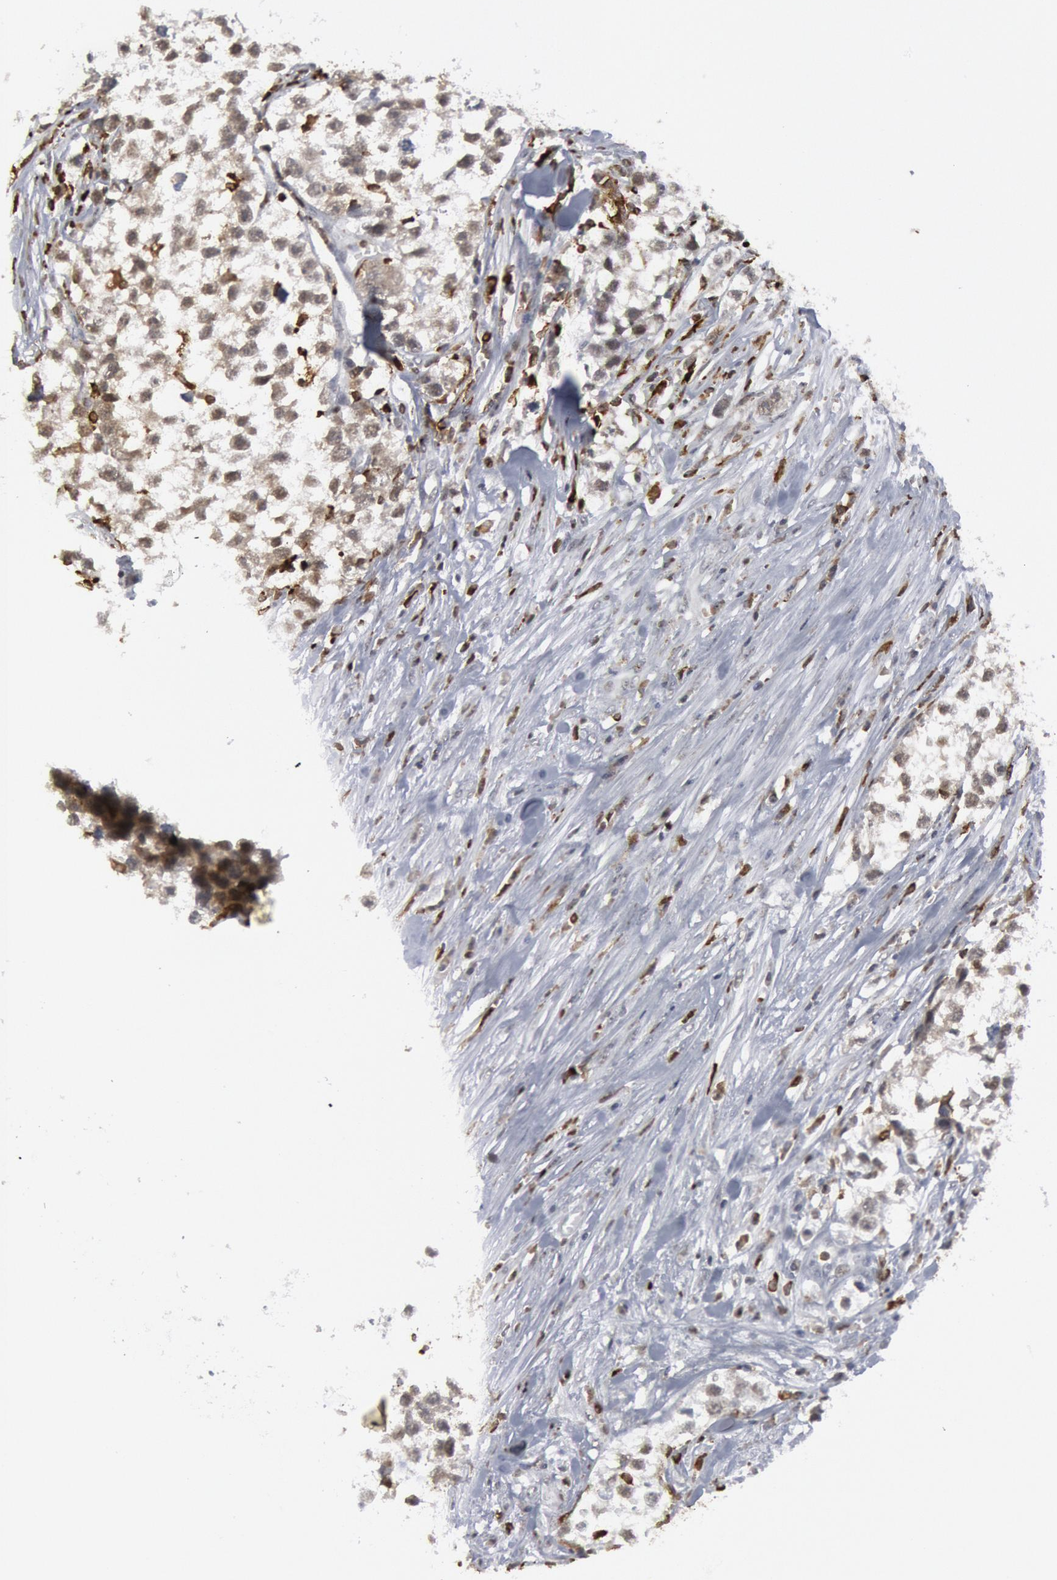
{"staining": {"intensity": "weak", "quantity": ">75%", "location": "cytoplasmic/membranous"}, "tissue": "testis cancer", "cell_type": "Tumor cells", "image_type": "cancer", "snomed": [{"axis": "morphology", "description": "Seminoma, NOS"}, {"axis": "morphology", "description": "Carcinoma, Embryonal, NOS"}, {"axis": "topography", "description": "Testis"}], "caption": "There is low levels of weak cytoplasmic/membranous staining in tumor cells of testis cancer (embryonal carcinoma), as demonstrated by immunohistochemical staining (brown color).", "gene": "PTPN6", "patient": {"sex": "male", "age": 30}}